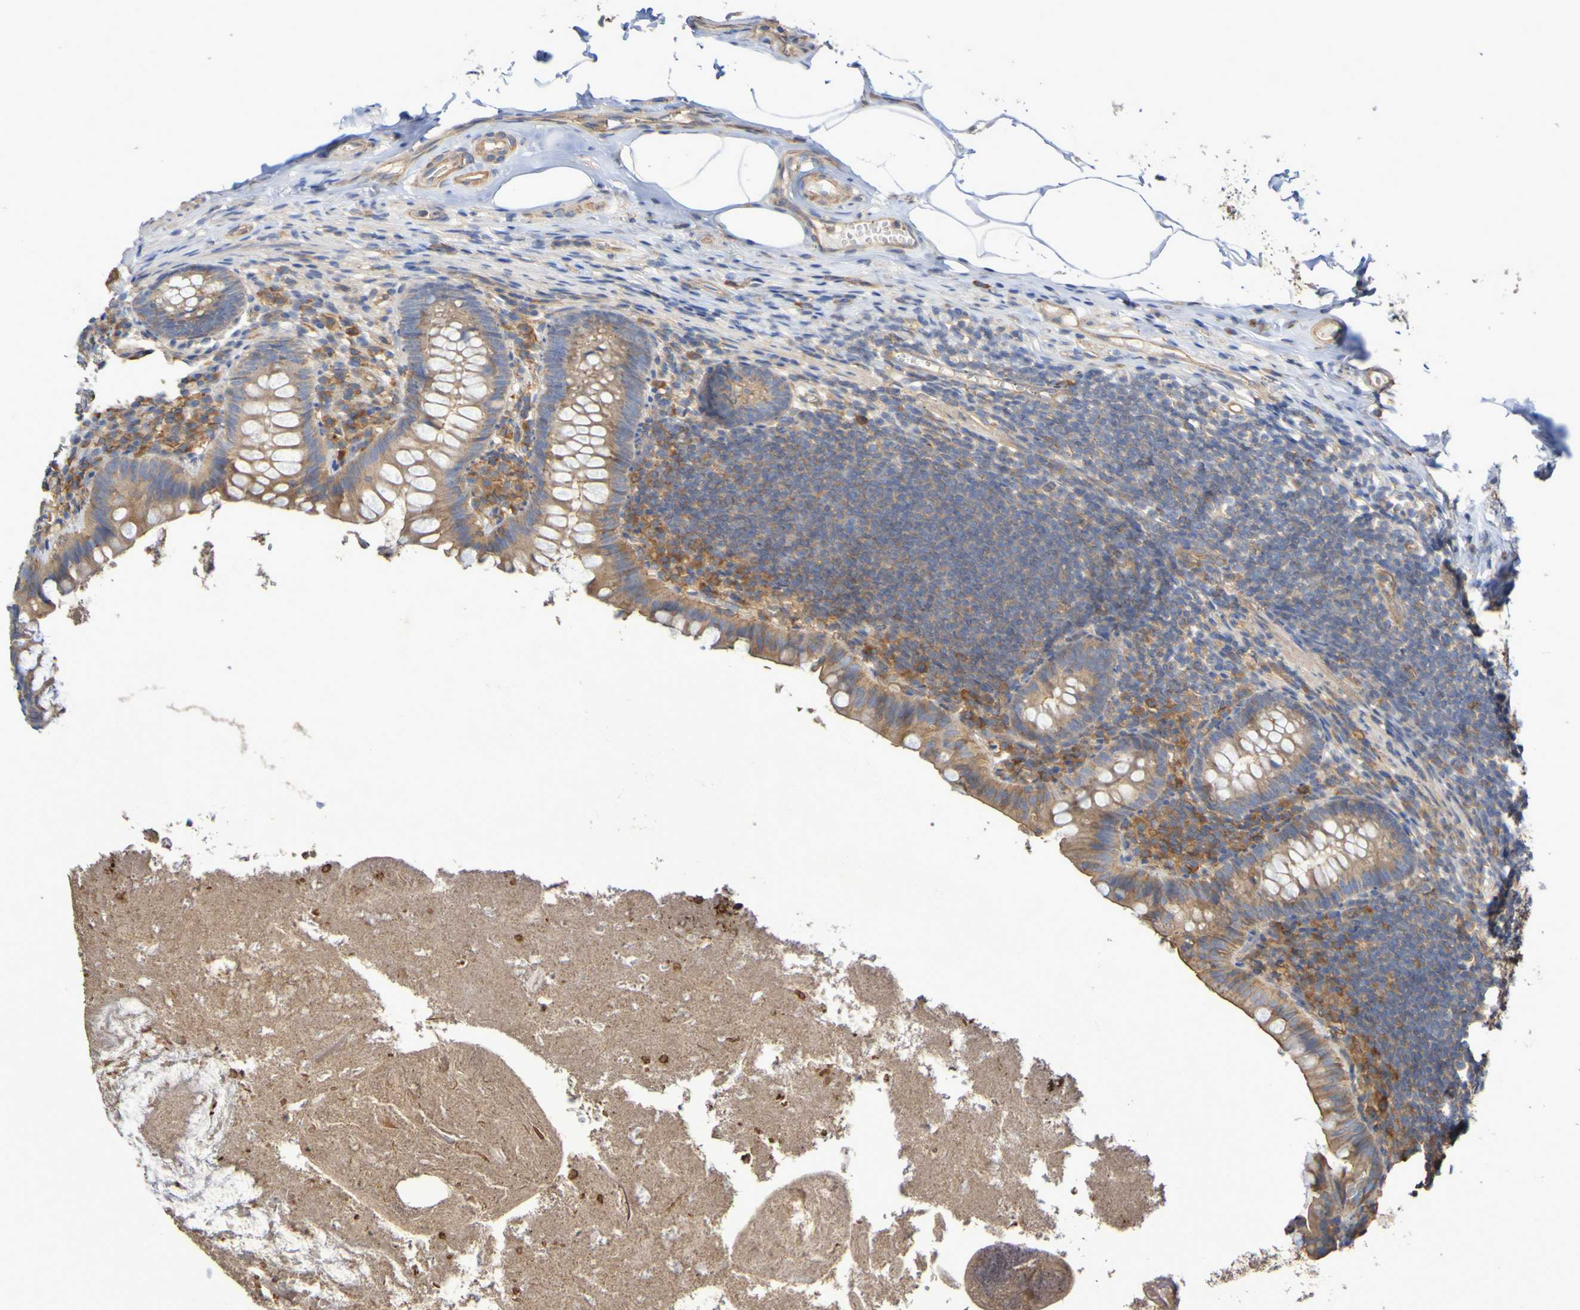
{"staining": {"intensity": "moderate", "quantity": "<25%", "location": "cytoplasmic/membranous"}, "tissue": "appendix", "cell_type": "Glandular cells", "image_type": "normal", "snomed": [{"axis": "morphology", "description": "Normal tissue, NOS"}, {"axis": "topography", "description": "Appendix"}], "caption": "High-magnification brightfield microscopy of unremarkable appendix stained with DAB (3,3'-diaminobenzidine) (brown) and counterstained with hematoxylin (blue). glandular cells exhibit moderate cytoplasmic/membranous positivity is identified in about<25% of cells.", "gene": "SYNJ1", "patient": {"sex": "male", "age": 52}}